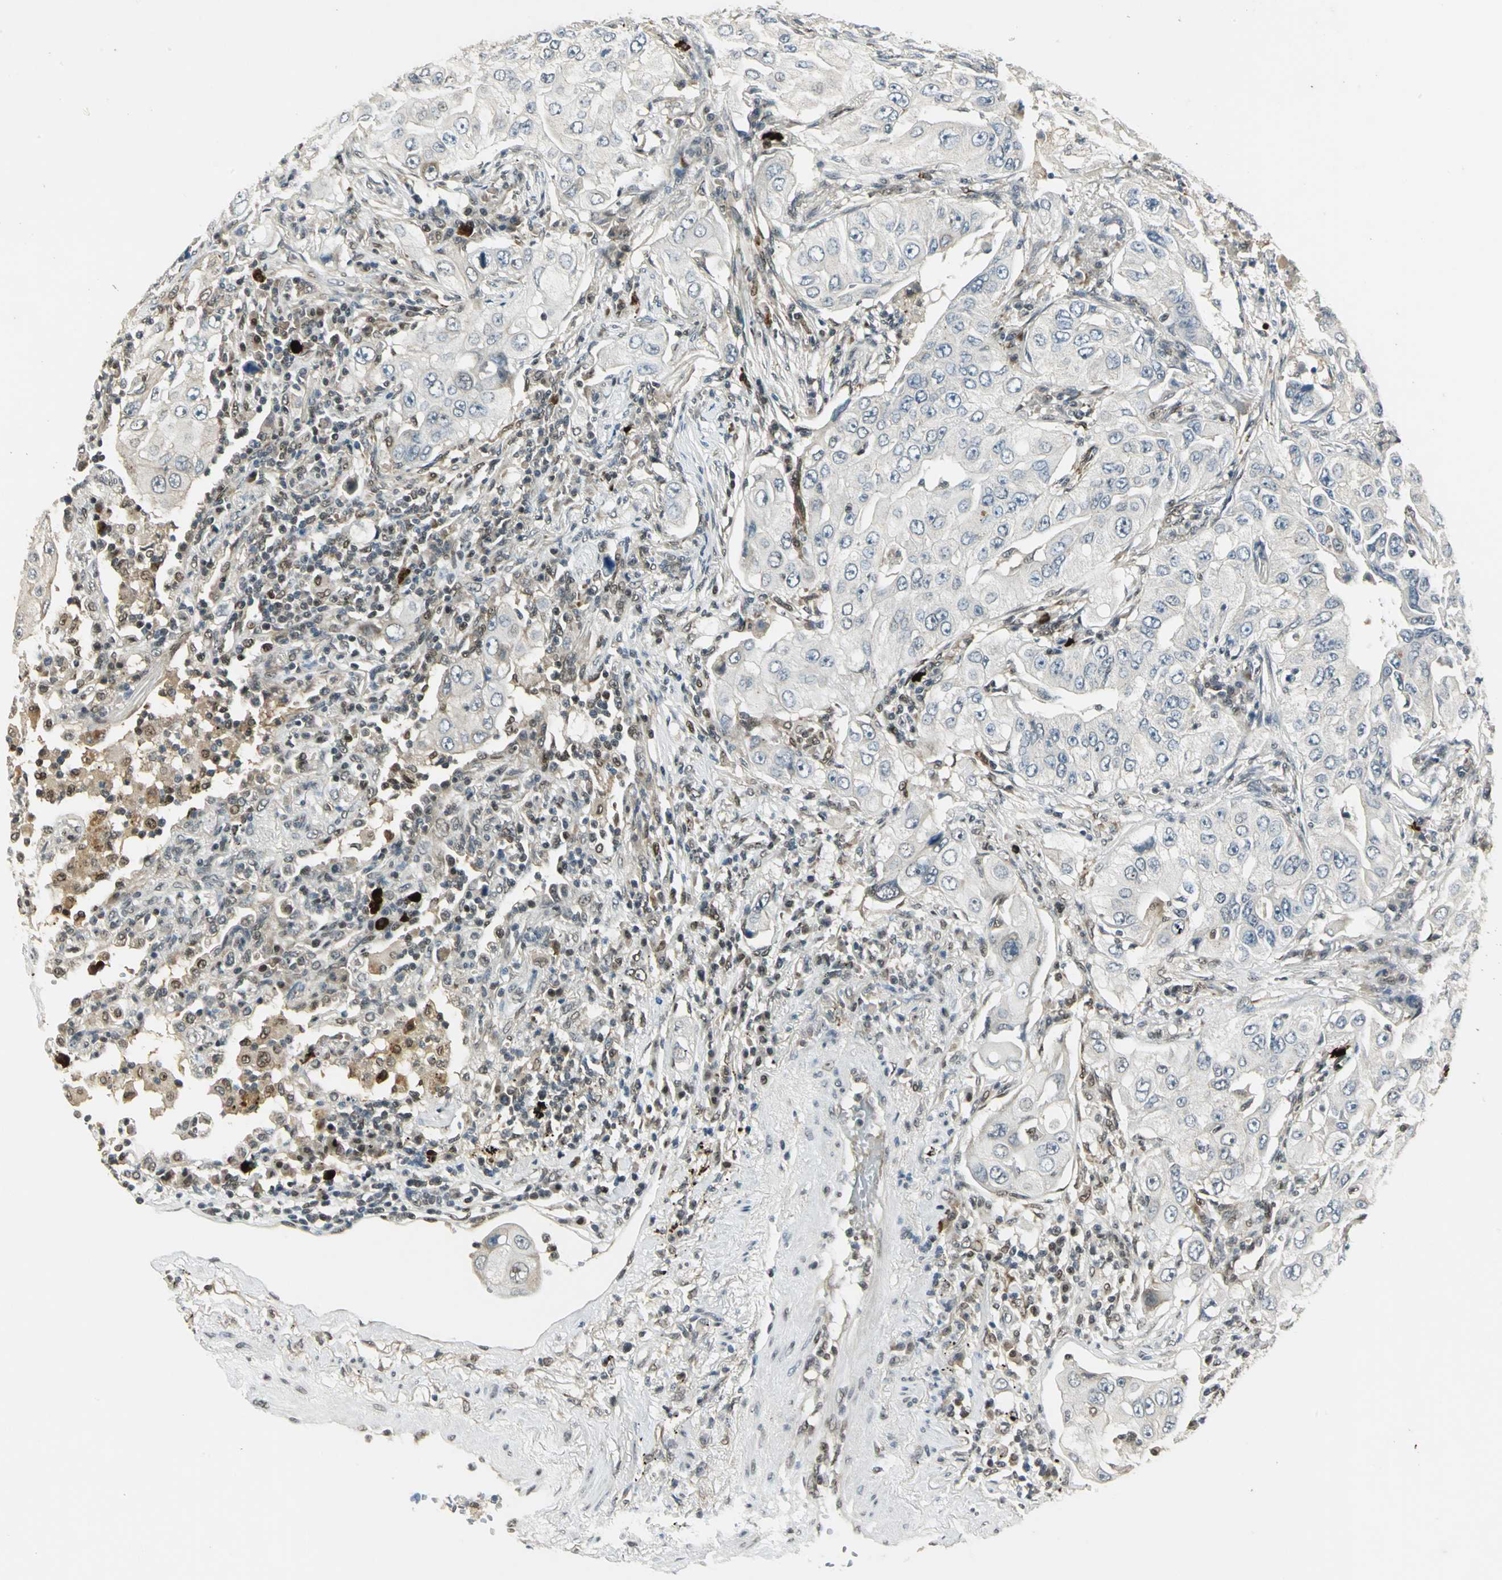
{"staining": {"intensity": "negative", "quantity": "none", "location": "none"}, "tissue": "lung cancer", "cell_type": "Tumor cells", "image_type": "cancer", "snomed": [{"axis": "morphology", "description": "Adenocarcinoma, NOS"}, {"axis": "topography", "description": "Lung"}], "caption": "There is no significant positivity in tumor cells of lung cancer. Nuclei are stained in blue.", "gene": "RAD17", "patient": {"sex": "male", "age": 84}}